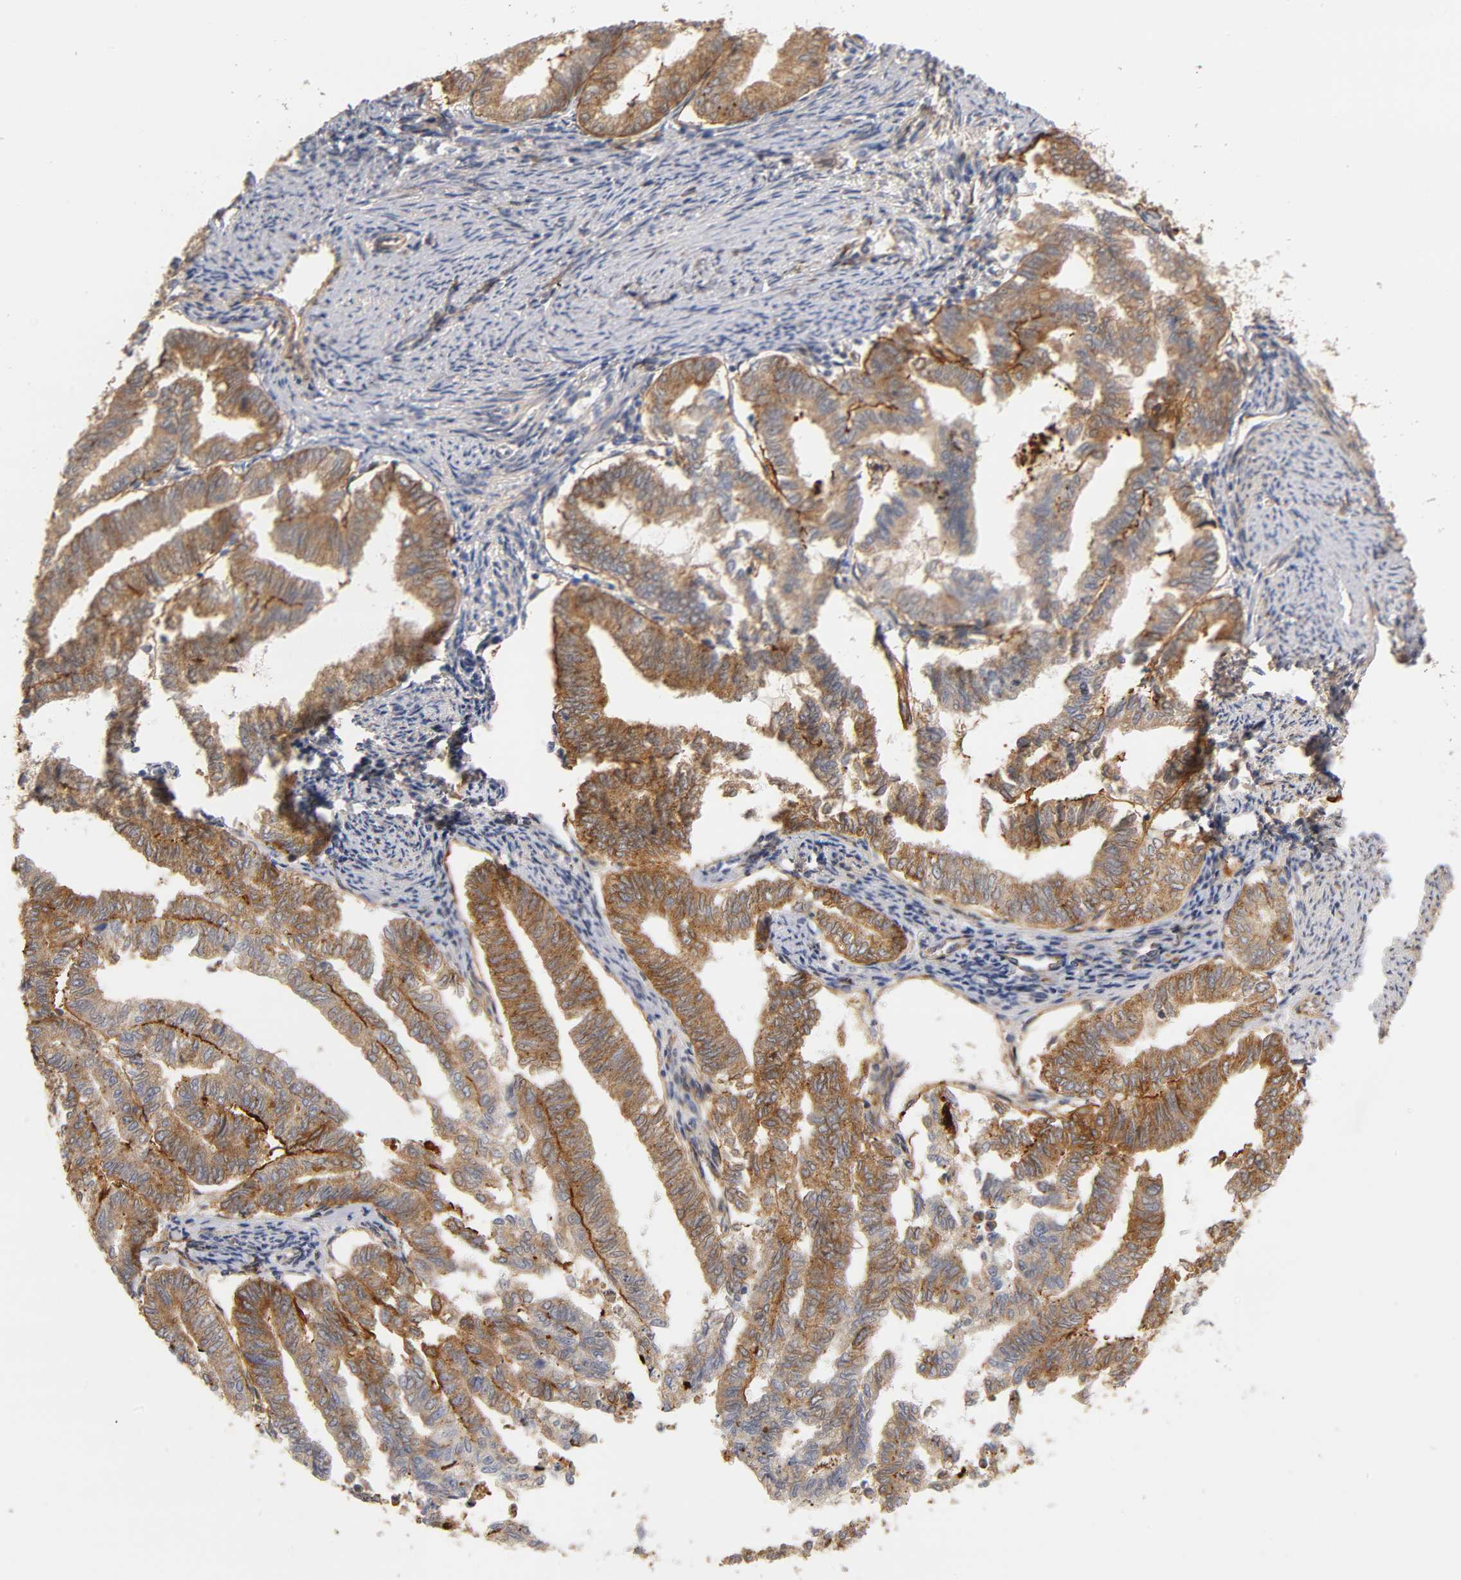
{"staining": {"intensity": "moderate", "quantity": ">75%", "location": "cytoplasmic/membranous"}, "tissue": "endometrial cancer", "cell_type": "Tumor cells", "image_type": "cancer", "snomed": [{"axis": "morphology", "description": "Adenocarcinoma, NOS"}, {"axis": "topography", "description": "Endometrium"}], "caption": "Immunohistochemistry histopathology image of neoplastic tissue: endometrial cancer (adenocarcinoma) stained using immunohistochemistry (IHC) displays medium levels of moderate protein expression localized specifically in the cytoplasmic/membranous of tumor cells, appearing as a cytoplasmic/membranous brown color.", "gene": "LAMB1", "patient": {"sex": "female", "age": 79}}